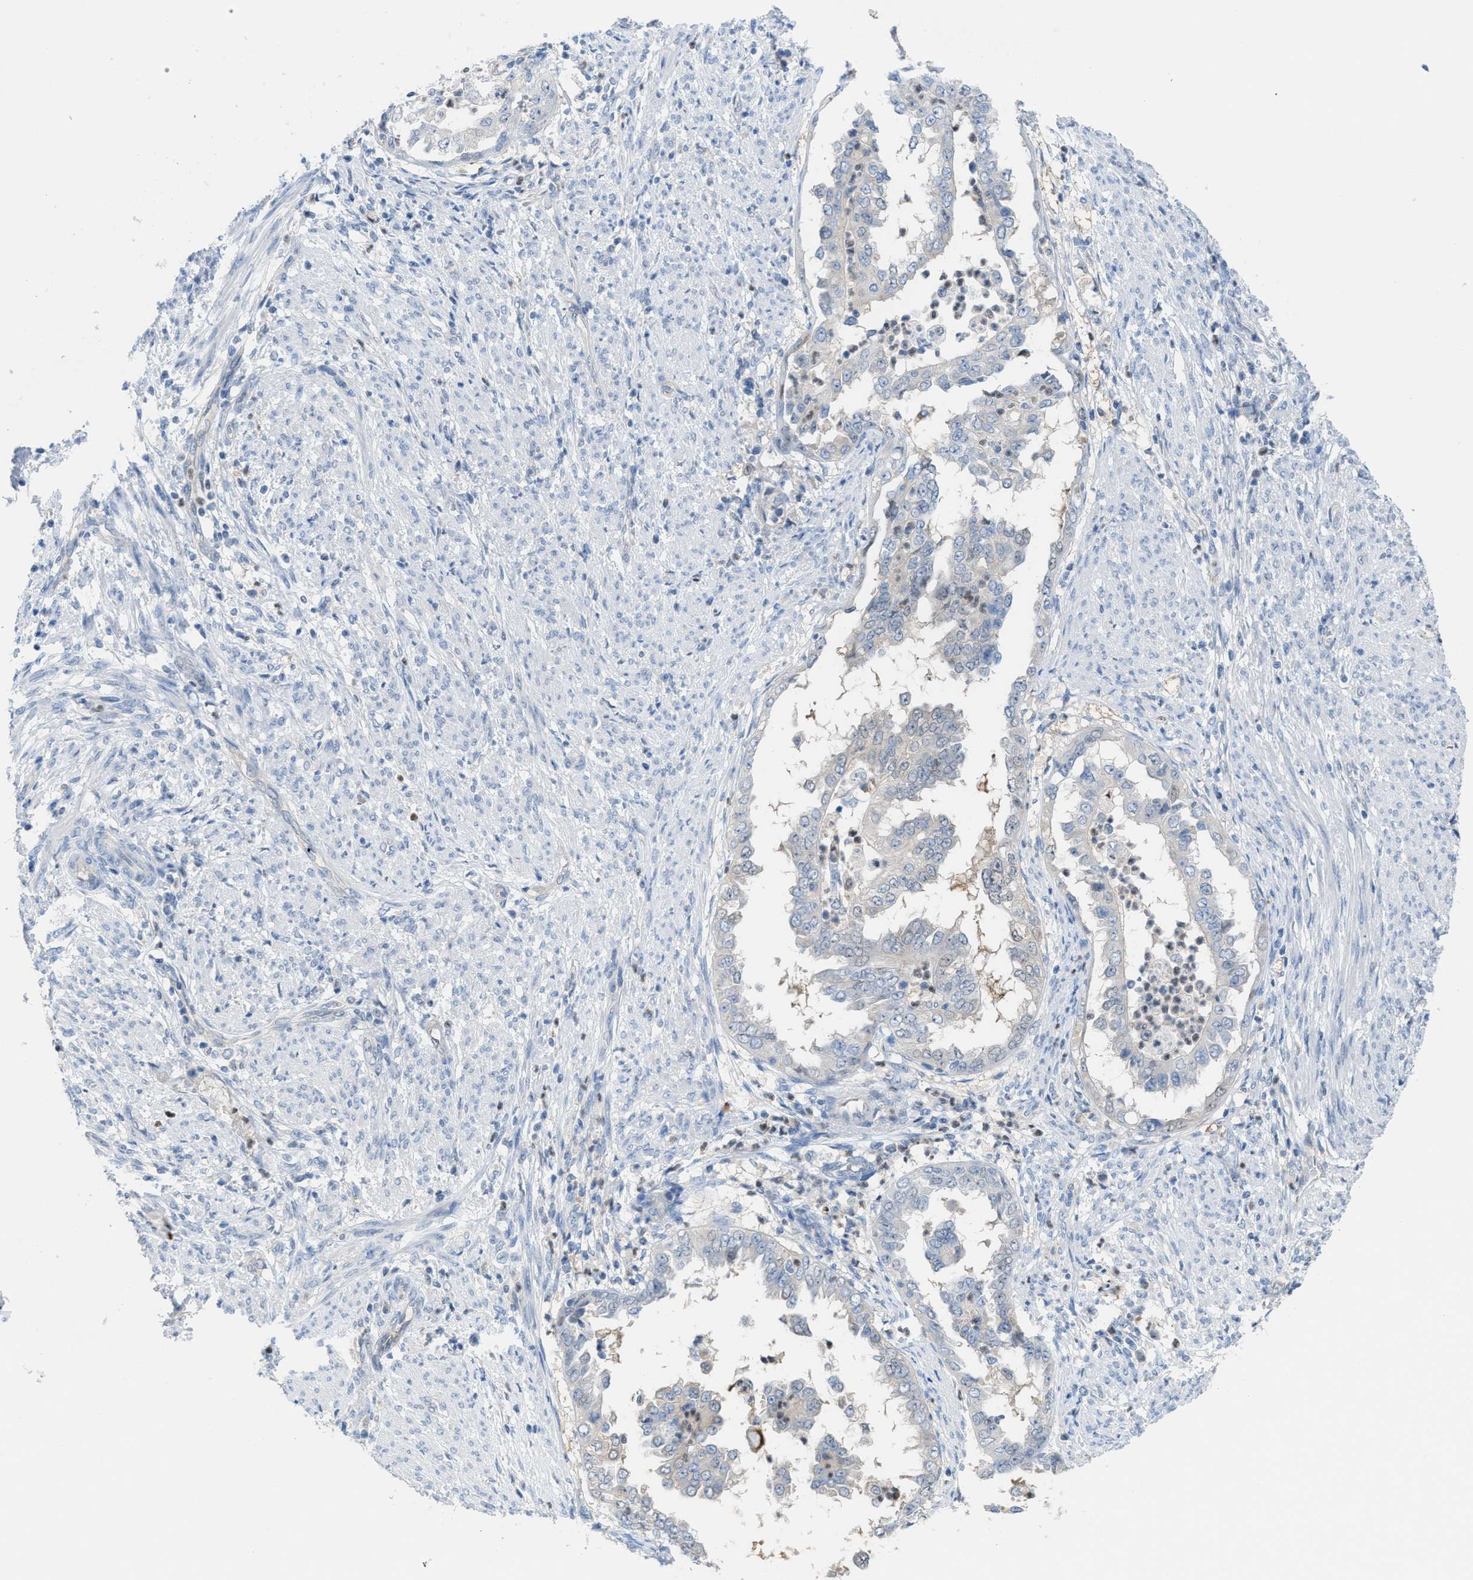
{"staining": {"intensity": "weak", "quantity": "<25%", "location": "nuclear"}, "tissue": "endometrial cancer", "cell_type": "Tumor cells", "image_type": "cancer", "snomed": [{"axis": "morphology", "description": "Adenocarcinoma, NOS"}, {"axis": "topography", "description": "Endometrium"}], "caption": "Micrograph shows no significant protein expression in tumor cells of endometrial cancer. (DAB IHC visualized using brightfield microscopy, high magnification).", "gene": "PPM1D", "patient": {"sex": "female", "age": 85}}